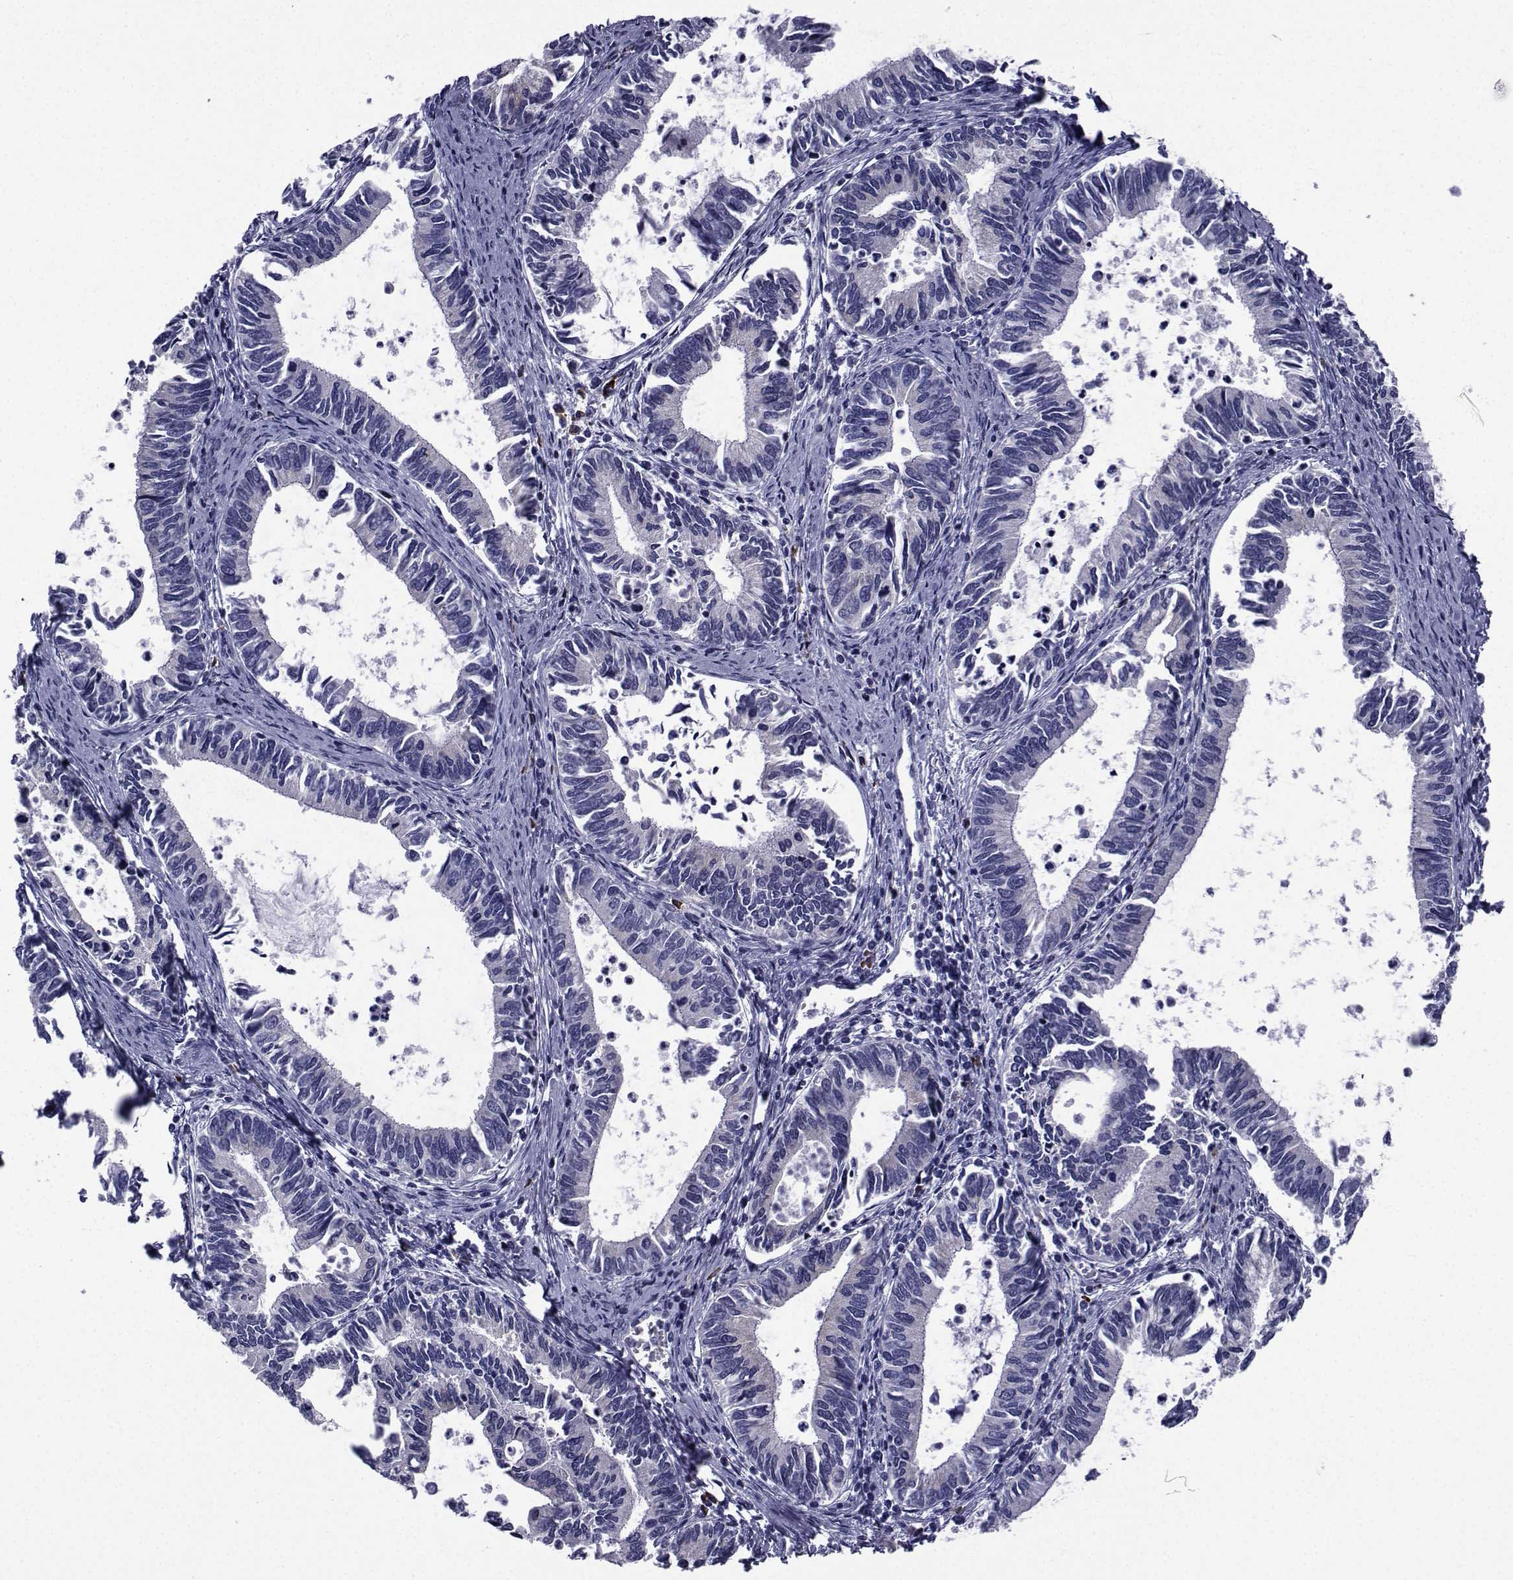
{"staining": {"intensity": "negative", "quantity": "none", "location": "none"}, "tissue": "cervical cancer", "cell_type": "Tumor cells", "image_type": "cancer", "snomed": [{"axis": "morphology", "description": "Adenocarcinoma, NOS"}, {"axis": "topography", "description": "Cervix"}], "caption": "High magnification brightfield microscopy of cervical cancer (adenocarcinoma) stained with DAB (brown) and counterstained with hematoxylin (blue): tumor cells show no significant expression.", "gene": "ROPN1", "patient": {"sex": "female", "age": 42}}